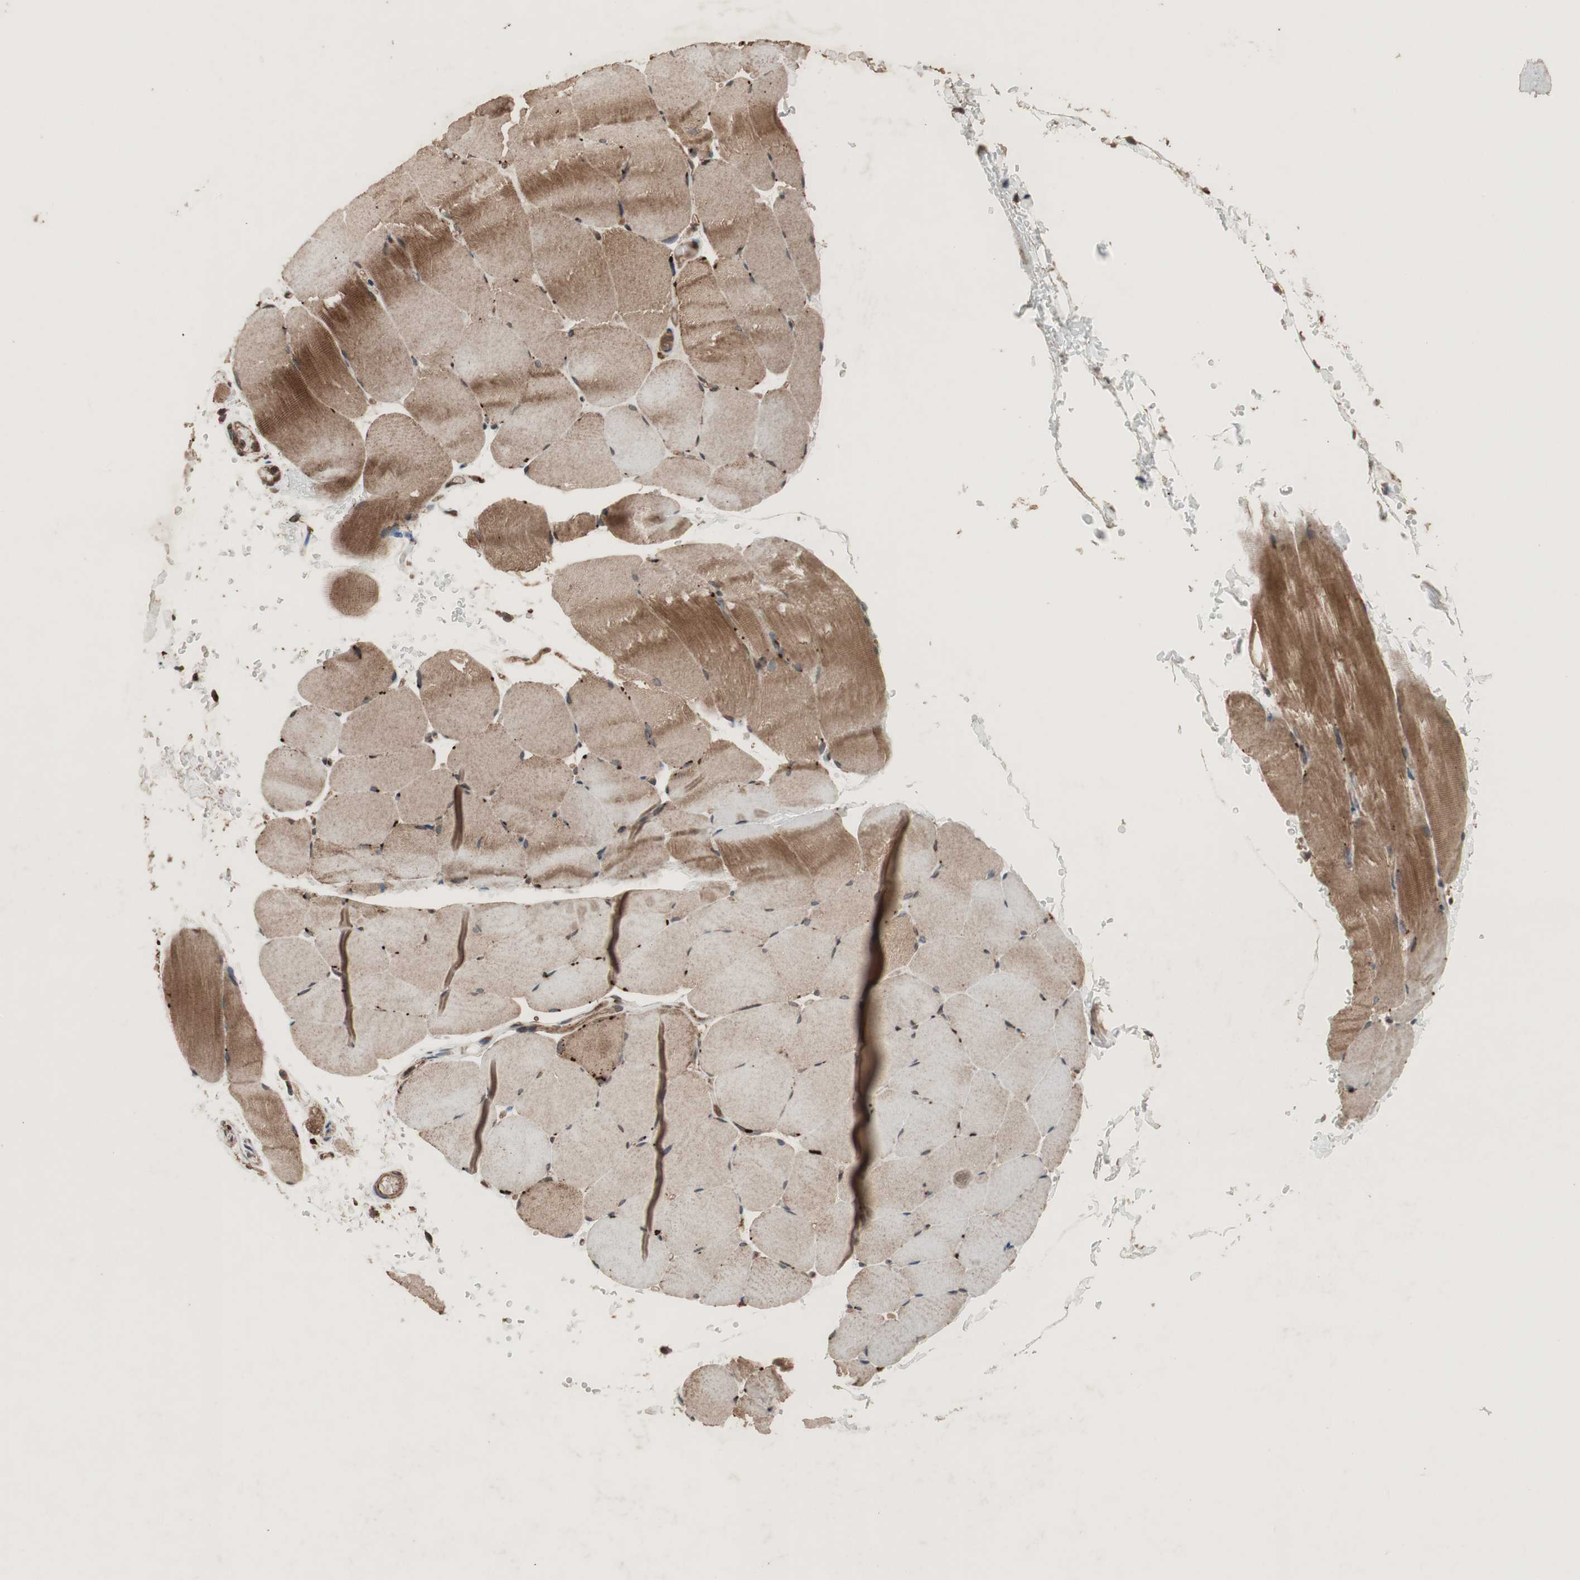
{"staining": {"intensity": "moderate", "quantity": ">75%", "location": "cytoplasmic/membranous"}, "tissue": "skeletal muscle", "cell_type": "Myocytes", "image_type": "normal", "snomed": [{"axis": "morphology", "description": "Normal tissue, NOS"}, {"axis": "topography", "description": "Skeletal muscle"}, {"axis": "topography", "description": "Parathyroid gland"}], "caption": "Immunohistochemistry (IHC) image of unremarkable skeletal muscle: skeletal muscle stained using immunohistochemistry displays medium levels of moderate protein expression localized specifically in the cytoplasmic/membranous of myocytes, appearing as a cytoplasmic/membranous brown color.", "gene": "RAB1A", "patient": {"sex": "female", "age": 37}}